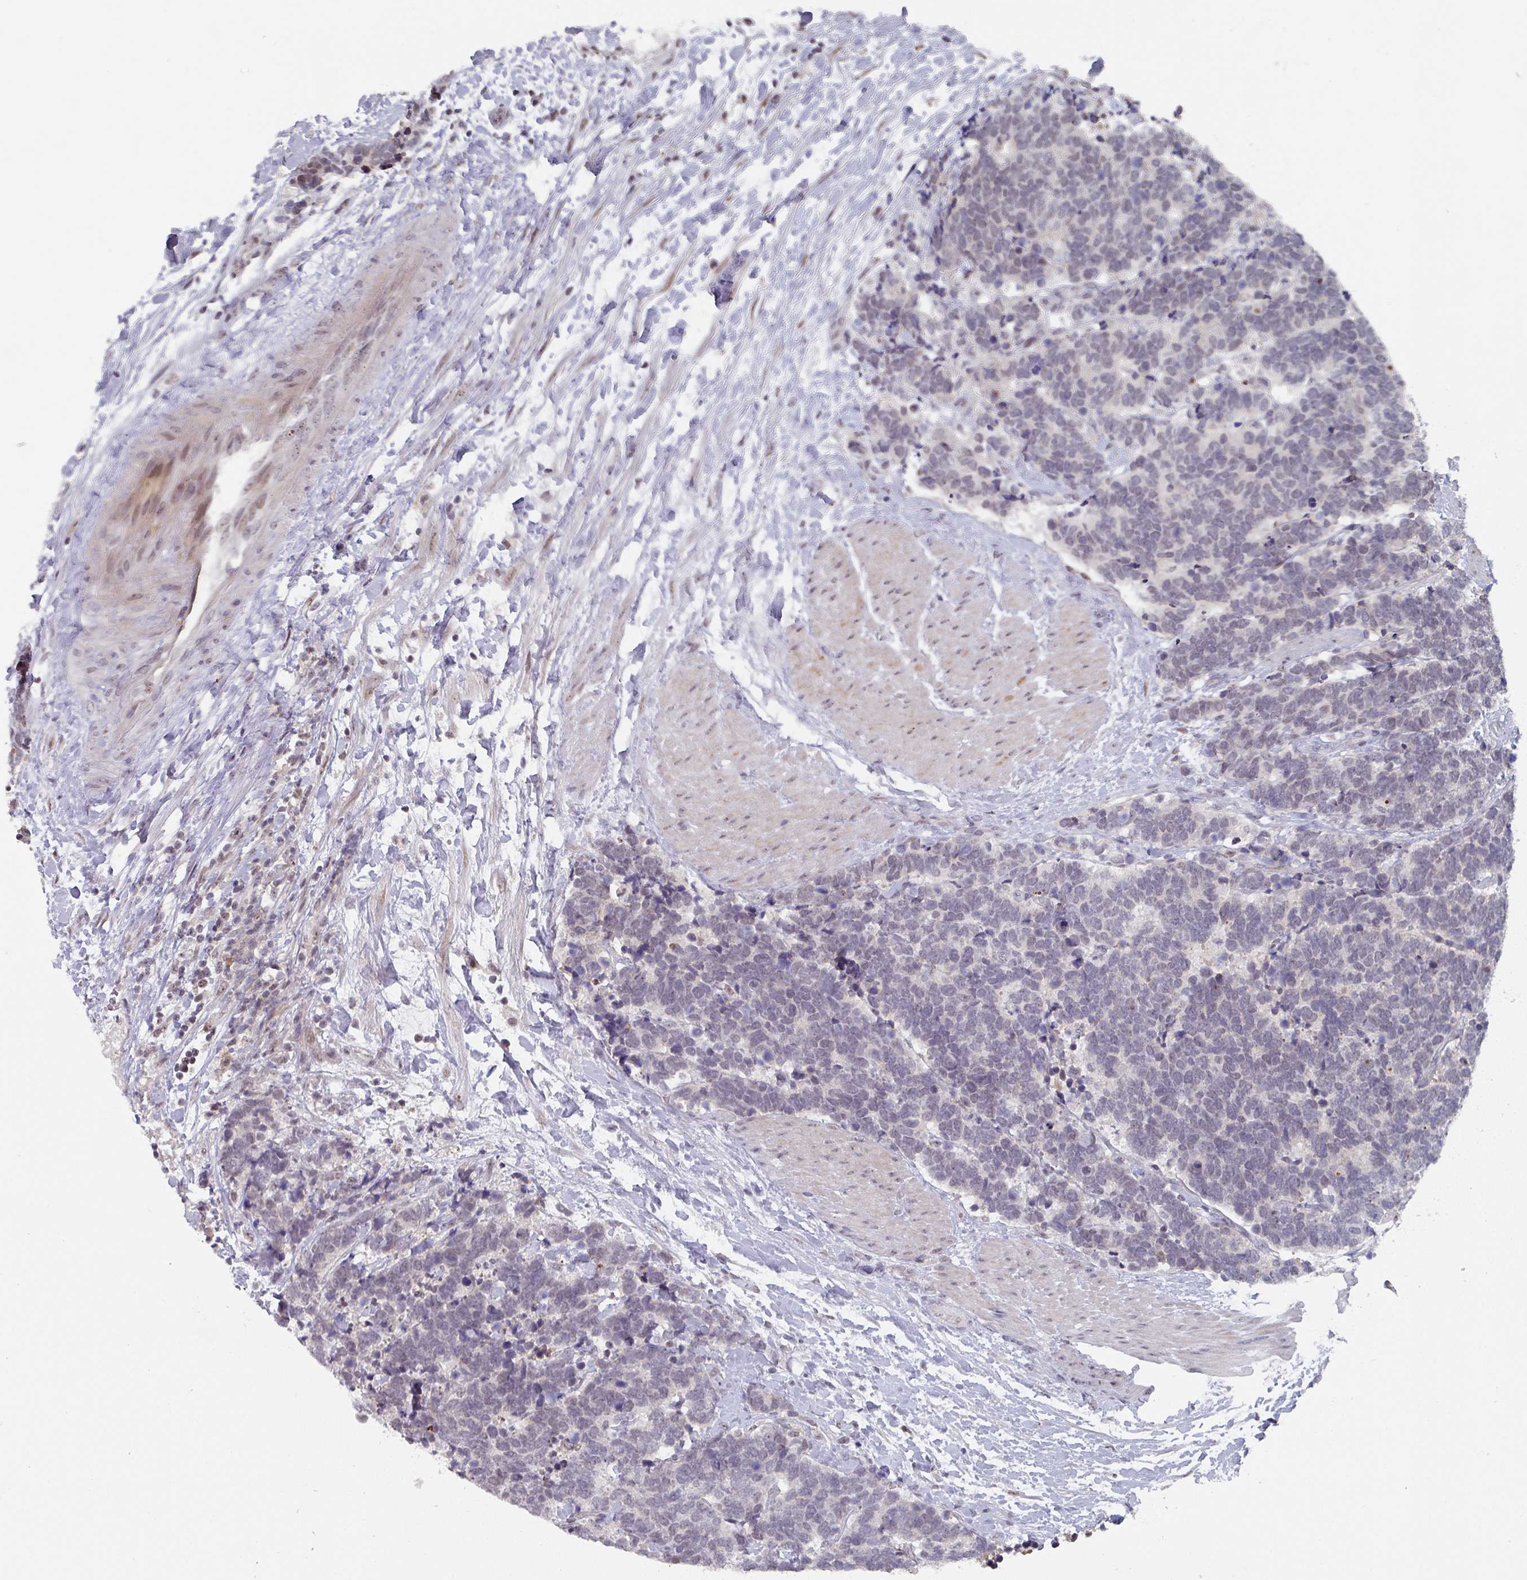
{"staining": {"intensity": "weak", "quantity": "<25%", "location": "nuclear"}, "tissue": "carcinoid", "cell_type": "Tumor cells", "image_type": "cancer", "snomed": [{"axis": "morphology", "description": "Carcinoma, NOS"}, {"axis": "morphology", "description": "Carcinoid, malignant, NOS"}, {"axis": "topography", "description": "Prostate"}], "caption": "IHC of carcinoid exhibits no expression in tumor cells.", "gene": "ZNF654", "patient": {"sex": "male", "age": 57}}